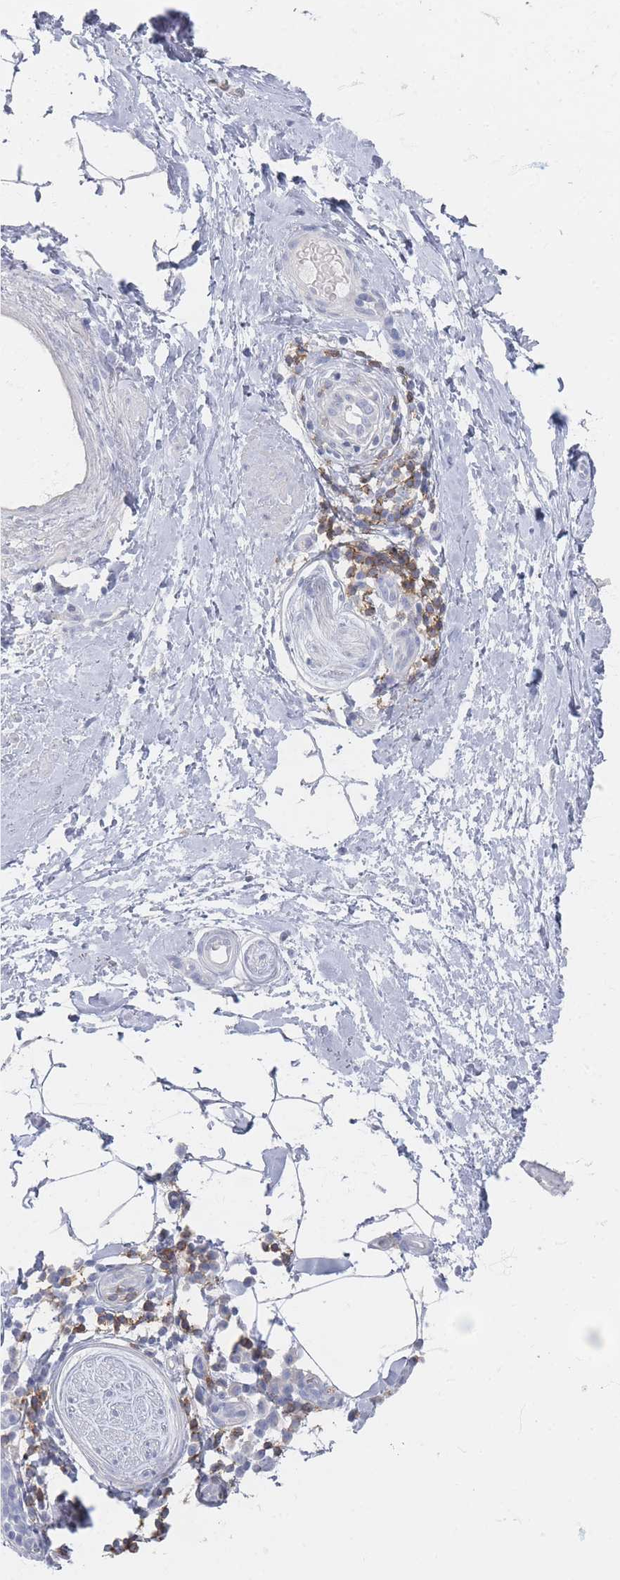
{"staining": {"intensity": "negative", "quantity": "none", "location": "none"}, "tissue": "soft tissue", "cell_type": "Chondrocytes", "image_type": "normal", "snomed": [{"axis": "morphology", "description": "Normal tissue, NOS"}, {"axis": "topography", "description": "Soft tissue"}, {"axis": "topography", "description": "Adipose tissue"}, {"axis": "topography", "description": "Vascular tissue"}, {"axis": "topography", "description": "Peripheral nerve tissue"}], "caption": "DAB immunohistochemical staining of benign soft tissue exhibits no significant positivity in chondrocytes.", "gene": "CD37", "patient": {"sex": "male", "age": 74}}